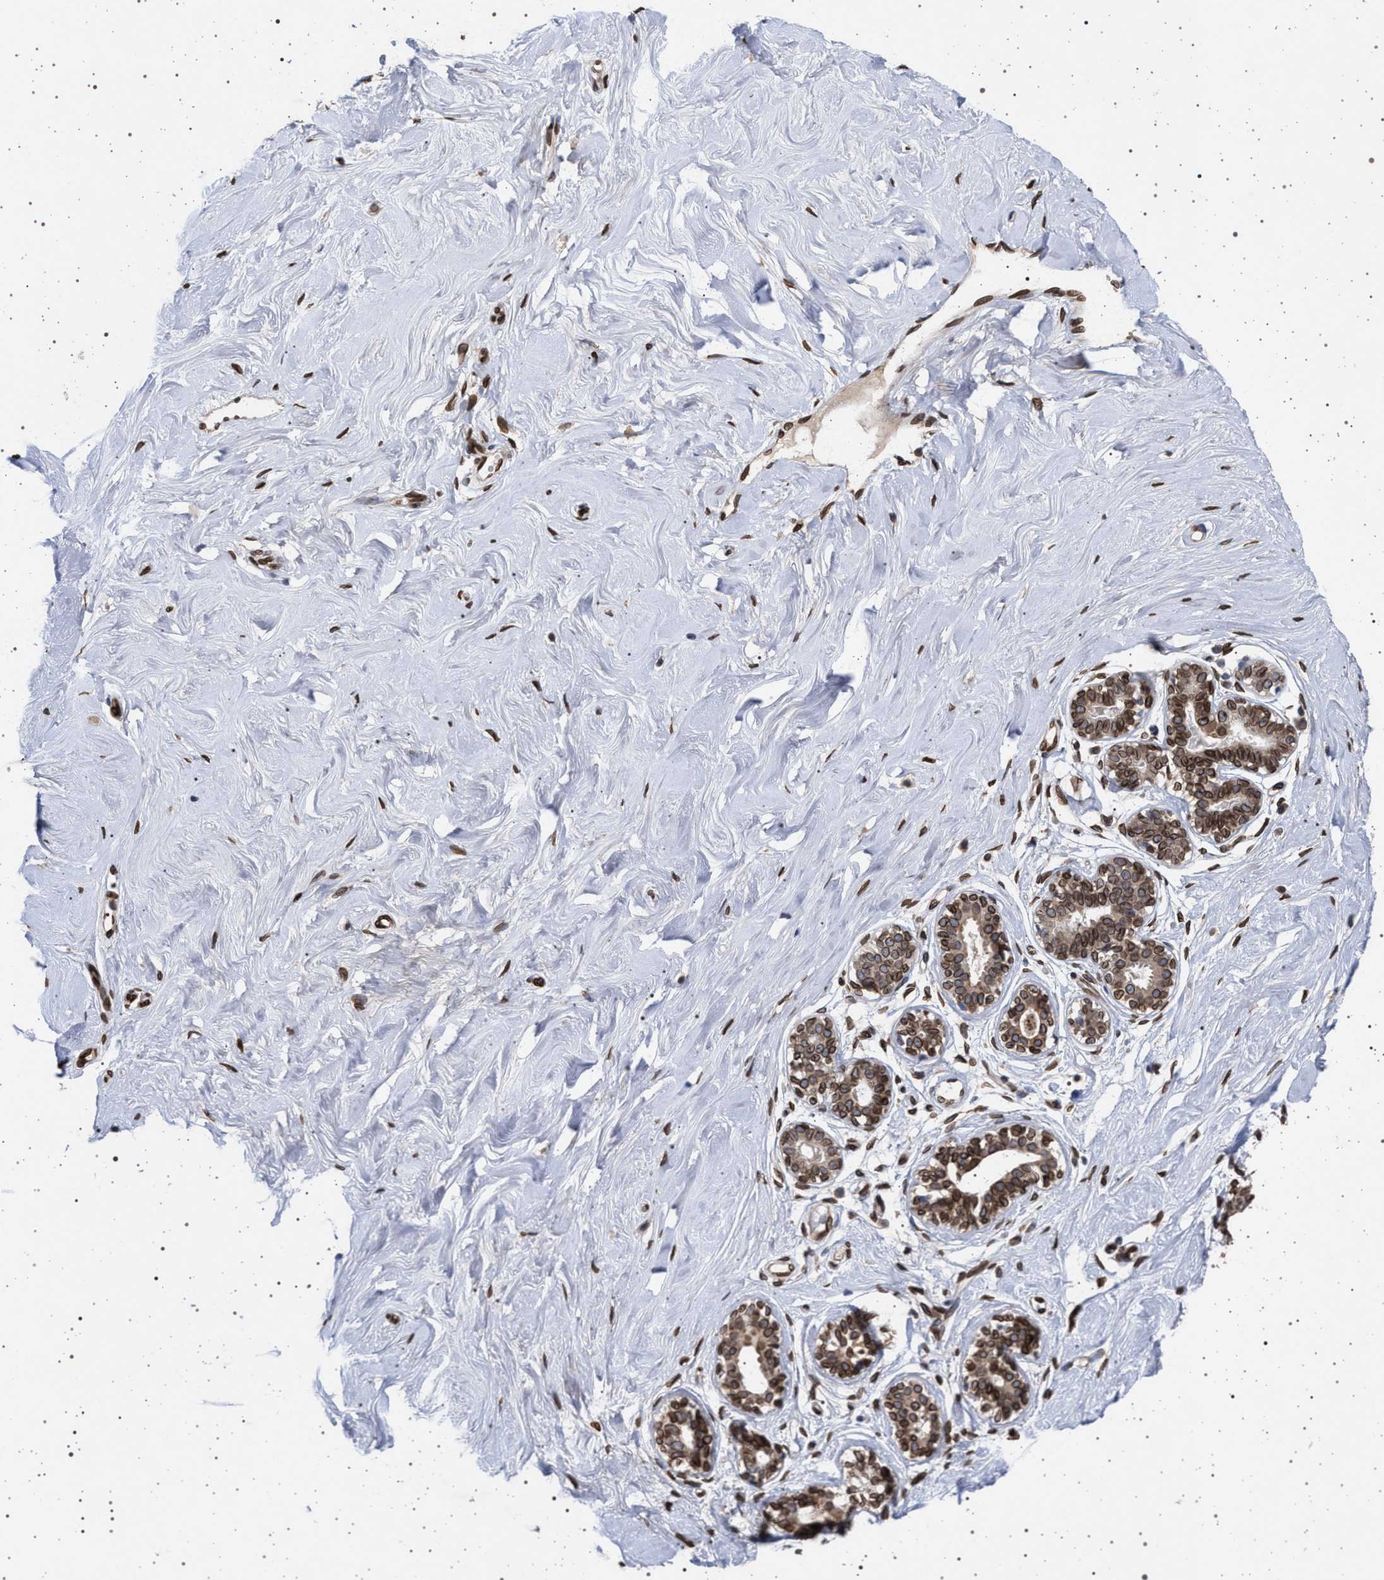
{"staining": {"intensity": "strong", "quantity": ">75%", "location": "cytoplasmic/membranous,nuclear"}, "tissue": "breast", "cell_type": "Adipocytes", "image_type": "normal", "snomed": [{"axis": "morphology", "description": "Normal tissue, NOS"}, {"axis": "topography", "description": "Breast"}], "caption": "Immunohistochemical staining of unremarkable human breast reveals strong cytoplasmic/membranous,nuclear protein expression in approximately >75% of adipocytes. (DAB IHC, brown staining for protein, blue staining for nuclei).", "gene": "ING2", "patient": {"sex": "female", "age": 23}}